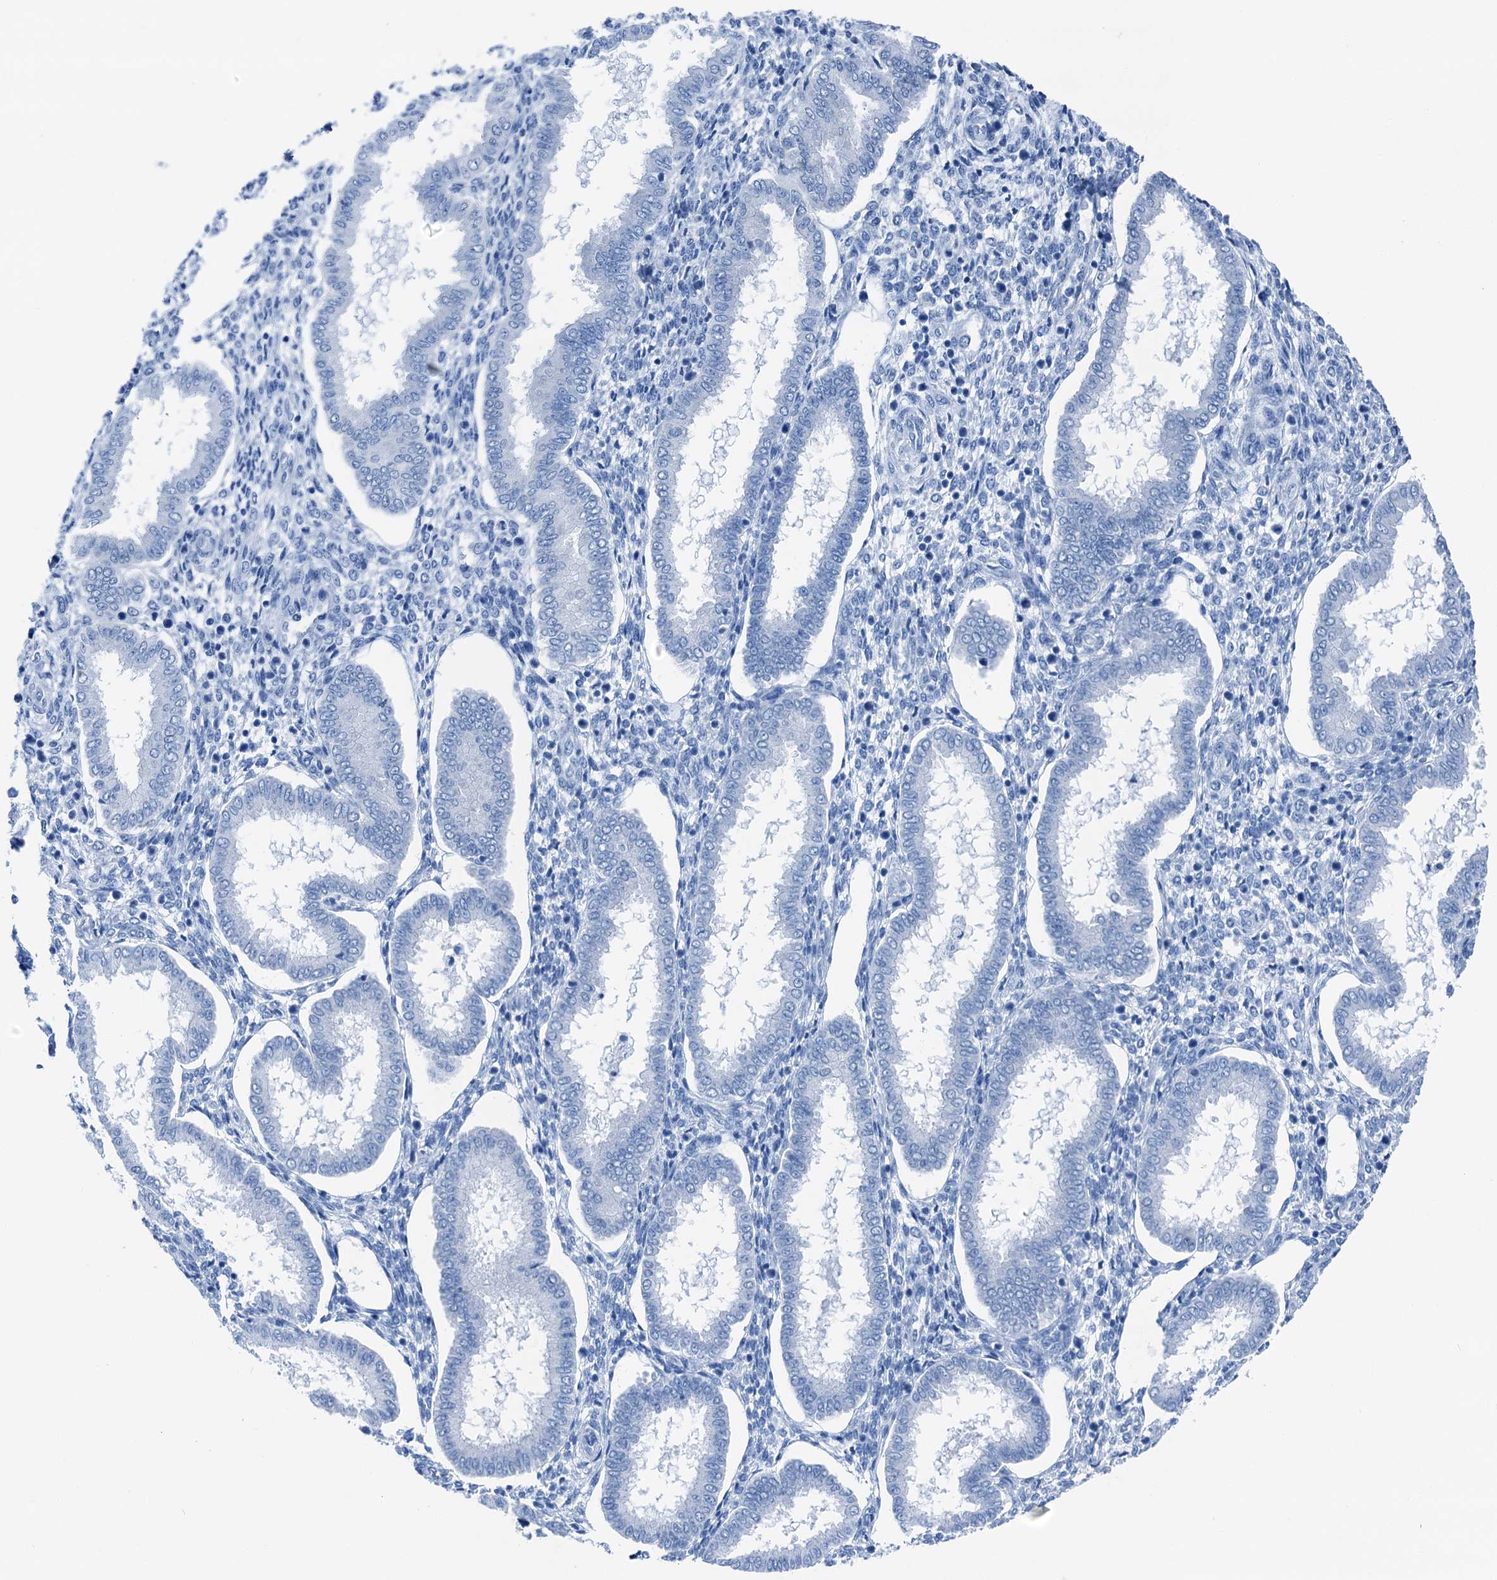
{"staining": {"intensity": "negative", "quantity": "none", "location": "none"}, "tissue": "endometrium", "cell_type": "Cells in endometrial stroma", "image_type": "normal", "snomed": [{"axis": "morphology", "description": "Normal tissue, NOS"}, {"axis": "topography", "description": "Endometrium"}], "caption": "Protein analysis of unremarkable endometrium exhibits no significant positivity in cells in endometrial stroma. (Immunohistochemistry (ihc), brightfield microscopy, high magnification).", "gene": "CBLN3", "patient": {"sex": "female", "age": 24}}